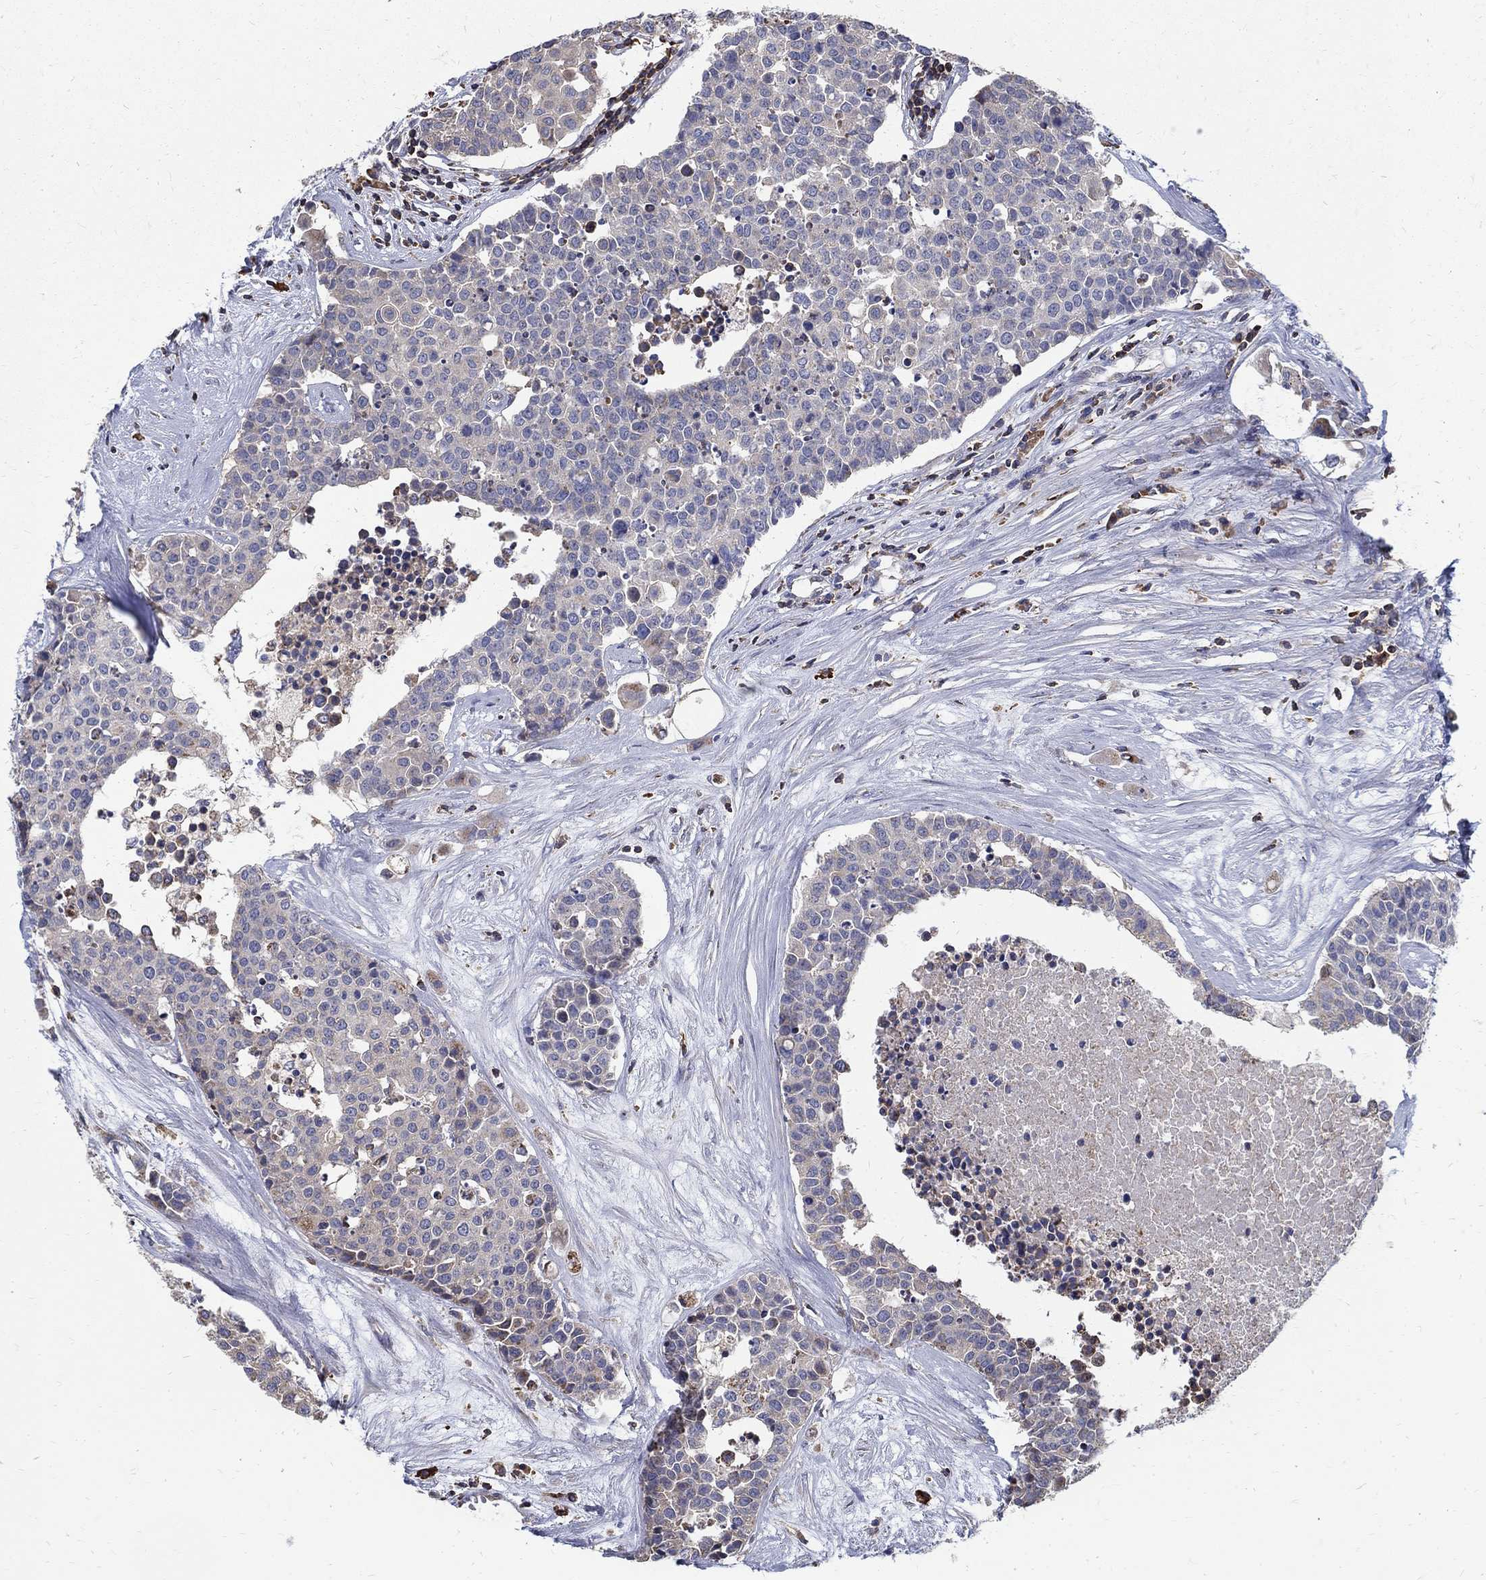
{"staining": {"intensity": "negative", "quantity": "none", "location": "none"}, "tissue": "carcinoid", "cell_type": "Tumor cells", "image_type": "cancer", "snomed": [{"axis": "morphology", "description": "Carcinoid, malignant, NOS"}, {"axis": "topography", "description": "Colon"}], "caption": "Histopathology image shows no significant protein positivity in tumor cells of malignant carcinoid.", "gene": "AGAP2", "patient": {"sex": "male", "age": 81}}